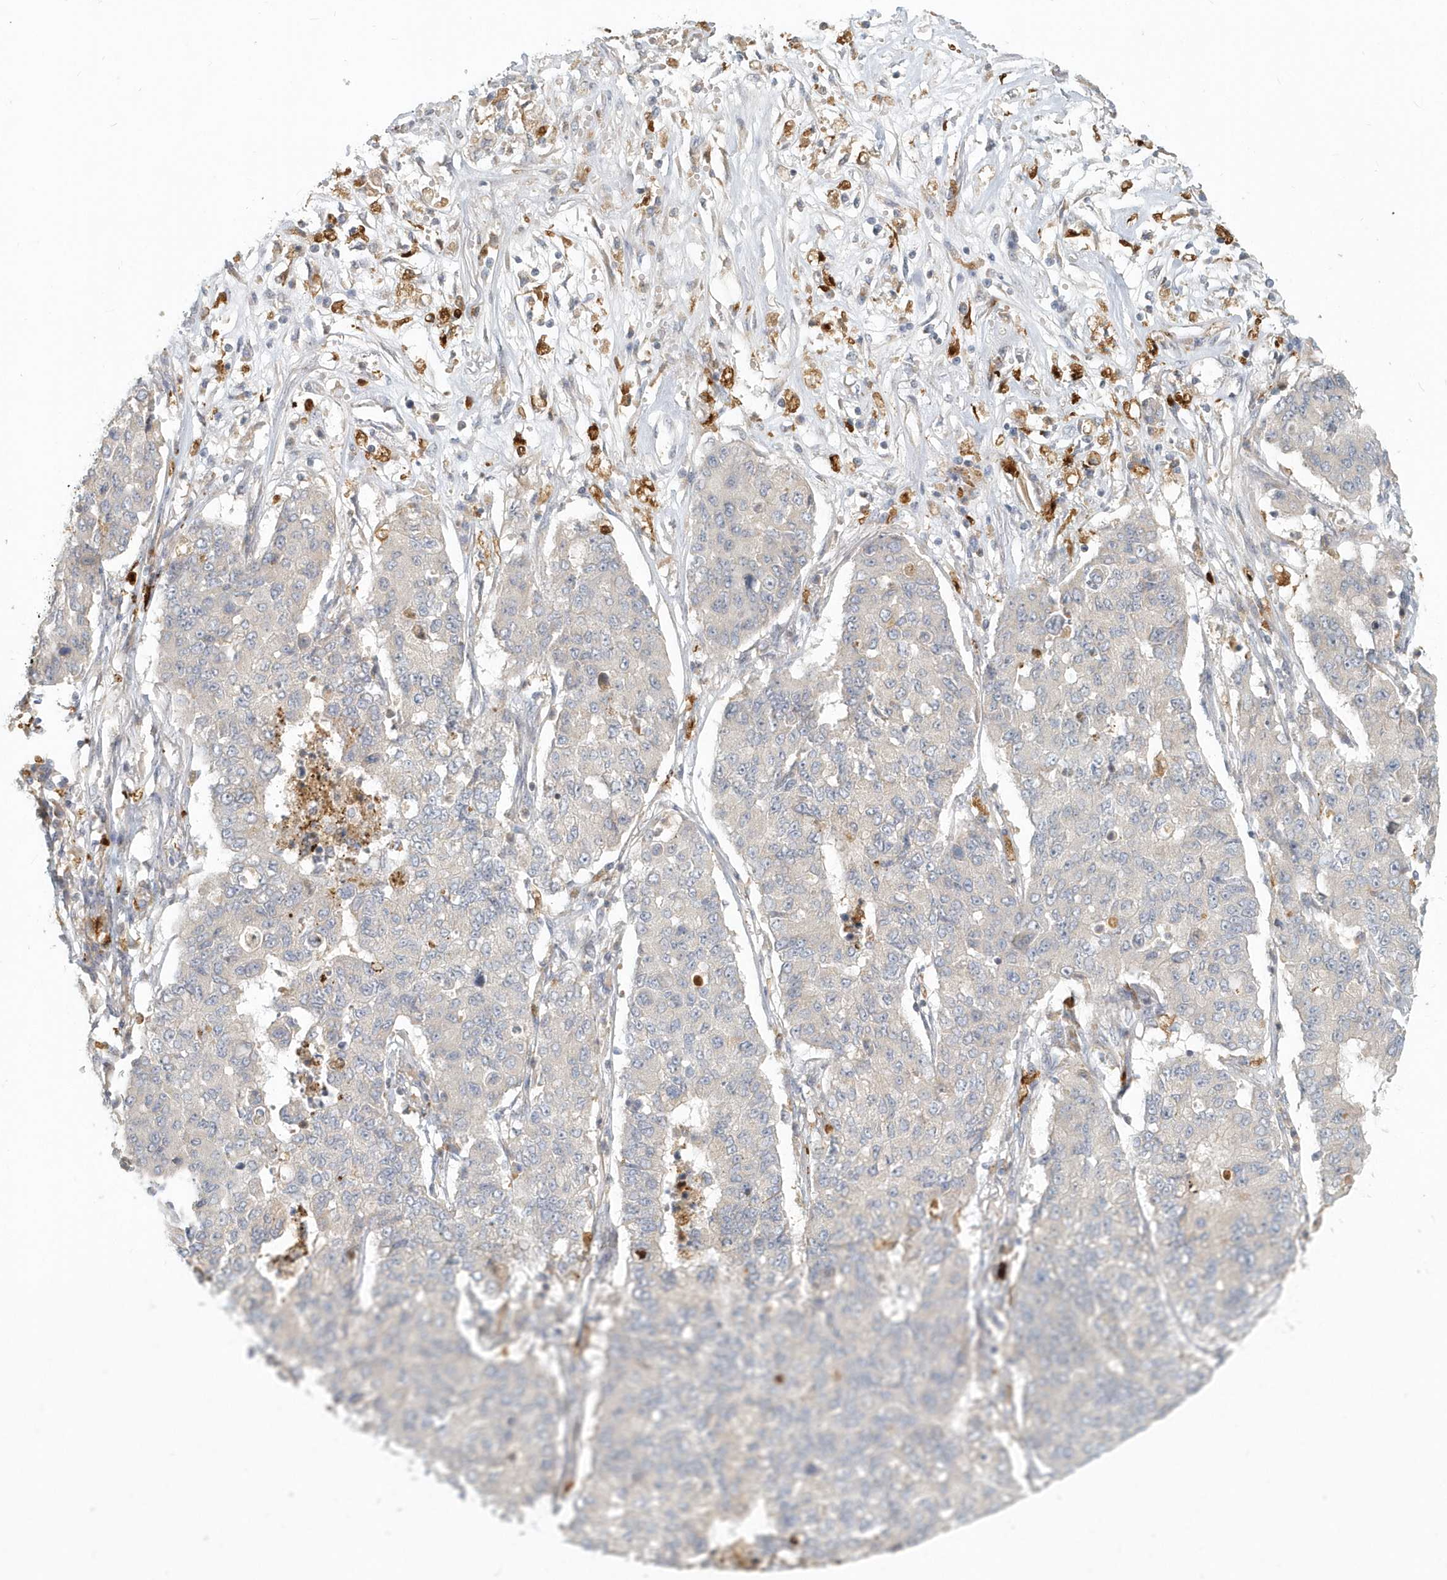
{"staining": {"intensity": "negative", "quantity": "none", "location": "none"}, "tissue": "lung cancer", "cell_type": "Tumor cells", "image_type": "cancer", "snomed": [{"axis": "morphology", "description": "Squamous cell carcinoma, NOS"}, {"axis": "topography", "description": "Lung"}], "caption": "Lung cancer stained for a protein using IHC reveals no positivity tumor cells.", "gene": "NAPB", "patient": {"sex": "male", "age": 74}}